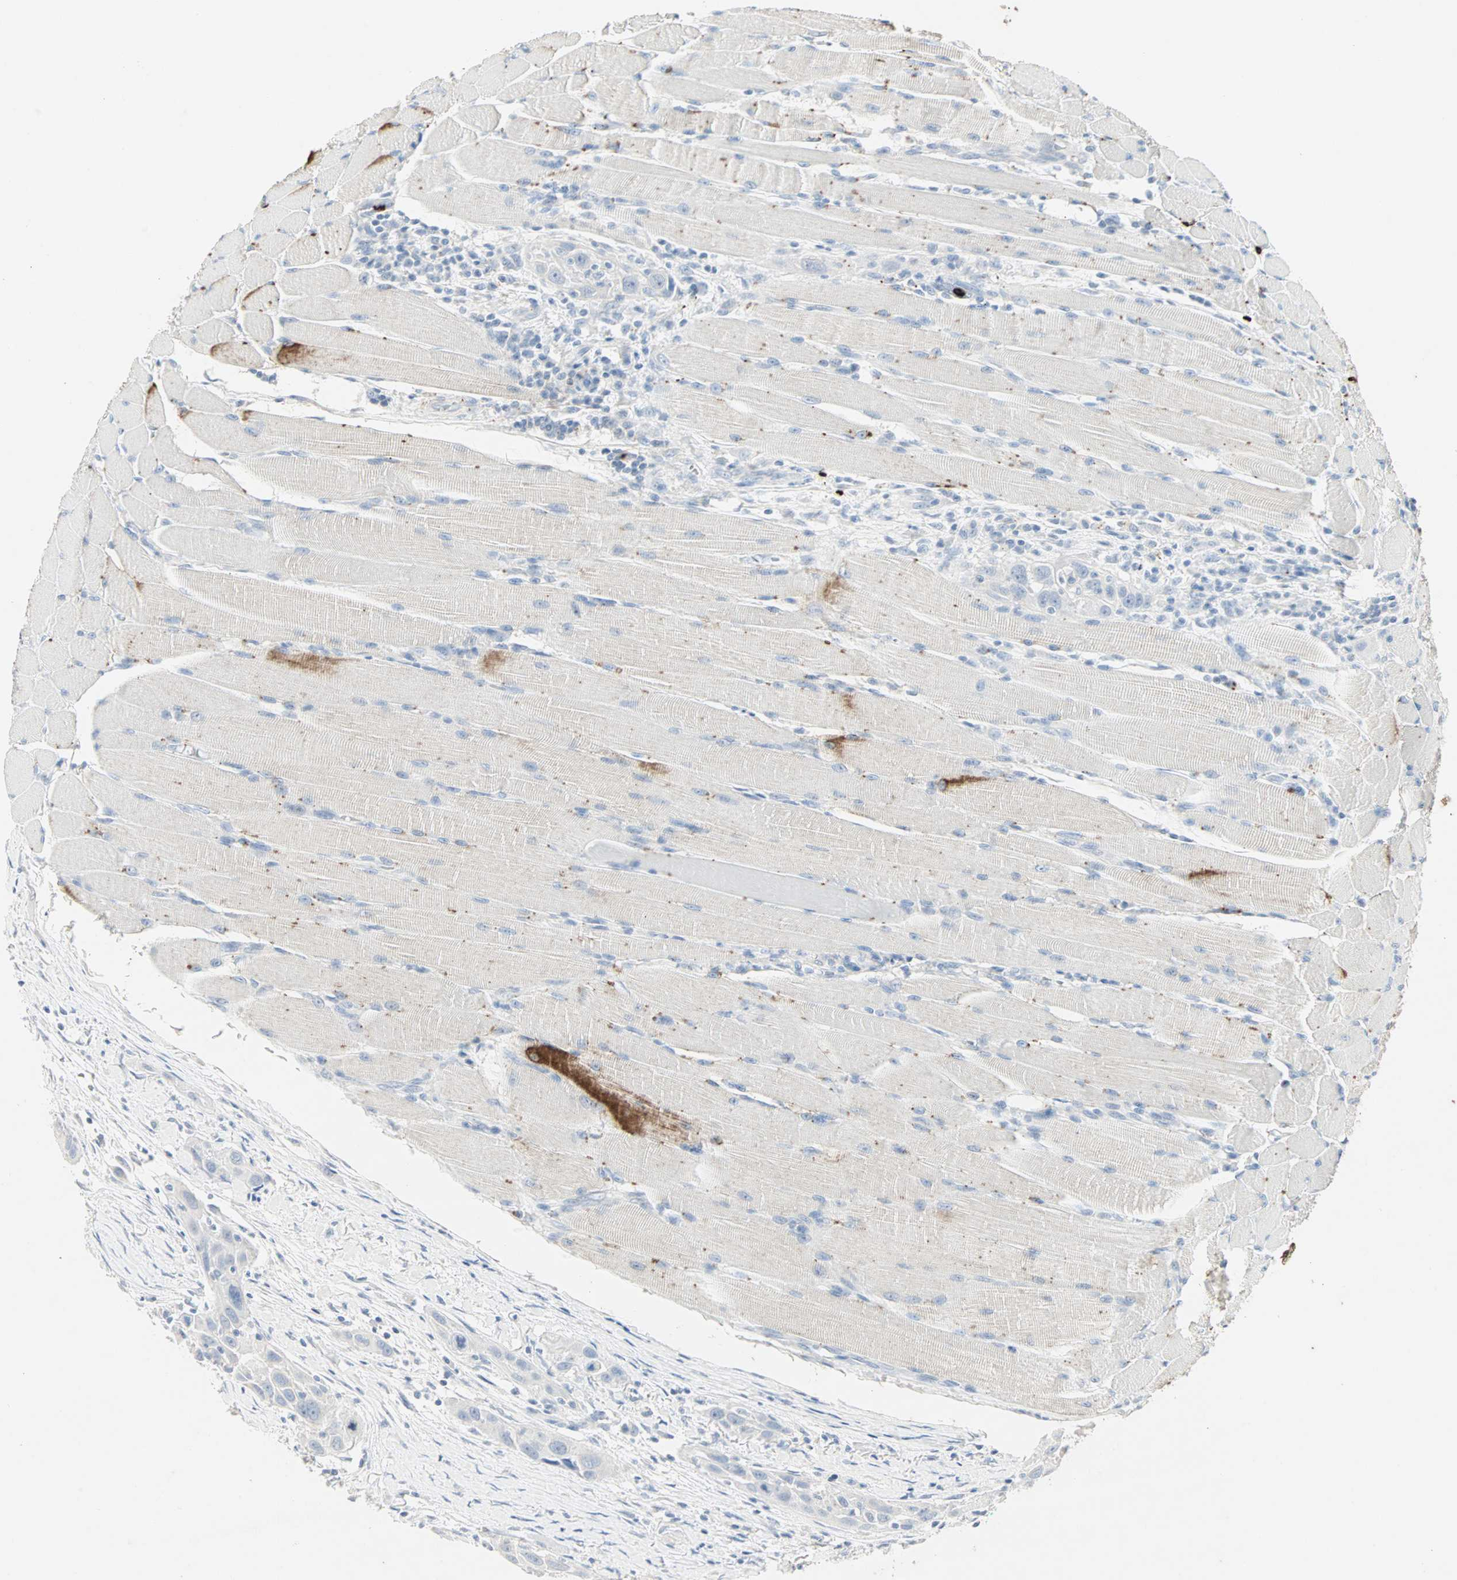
{"staining": {"intensity": "negative", "quantity": "none", "location": "none"}, "tissue": "head and neck cancer", "cell_type": "Tumor cells", "image_type": "cancer", "snomed": [{"axis": "morphology", "description": "Squamous cell carcinoma, NOS"}, {"axis": "topography", "description": "Oral tissue"}, {"axis": "topography", "description": "Head-Neck"}], "caption": "Immunohistochemistry (IHC) micrograph of neoplastic tissue: human squamous cell carcinoma (head and neck) stained with DAB shows no significant protein positivity in tumor cells. (DAB immunohistochemistry (IHC) visualized using brightfield microscopy, high magnification).", "gene": "CEACAM6", "patient": {"sex": "female", "age": 50}}